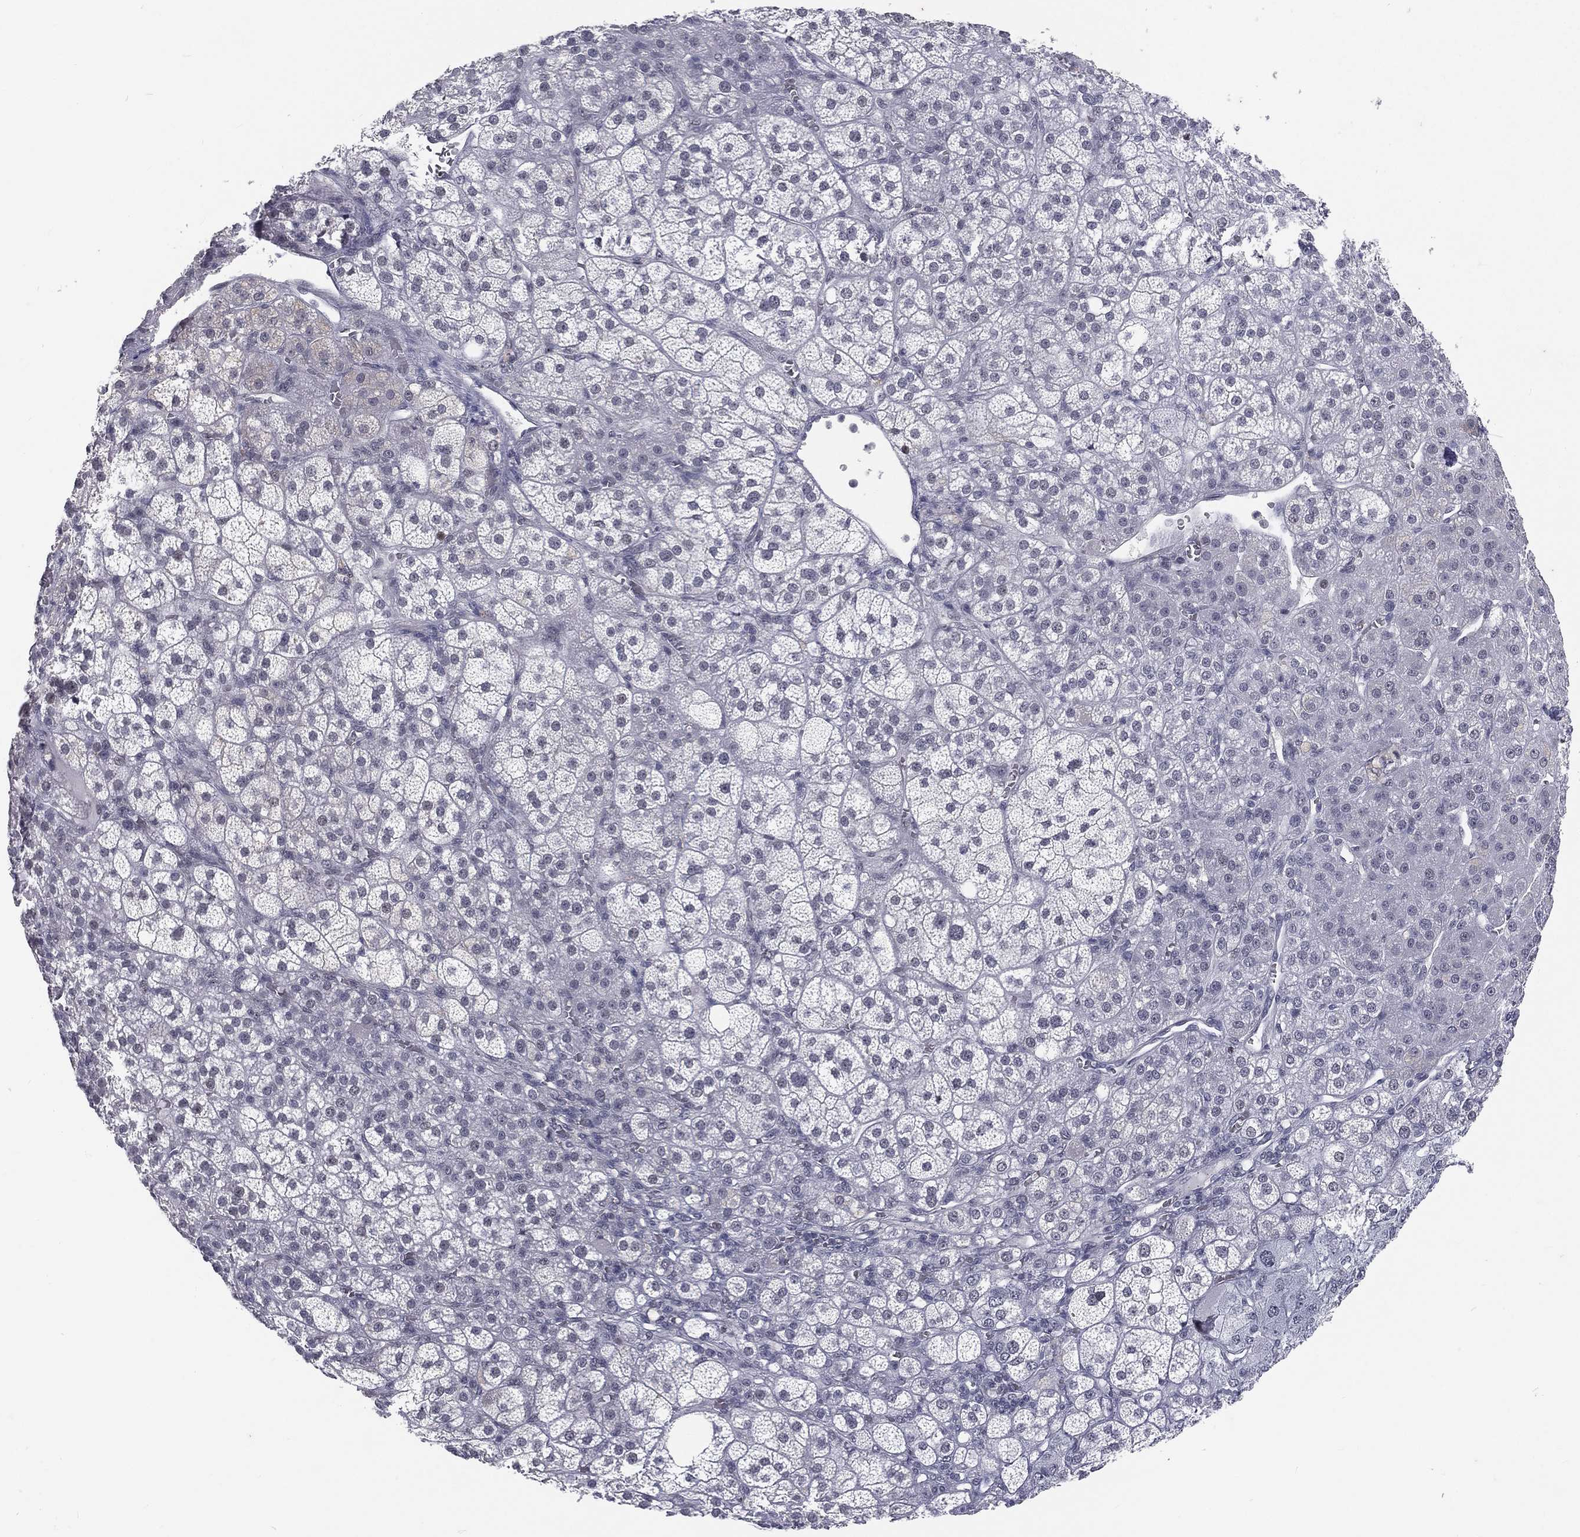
{"staining": {"intensity": "negative", "quantity": "none", "location": "none"}, "tissue": "adrenal gland", "cell_type": "Glandular cells", "image_type": "normal", "snomed": [{"axis": "morphology", "description": "Normal tissue, NOS"}, {"axis": "topography", "description": "Adrenal gland"}], "caption": "DAB (3,3'-diaminobenzidine) immunohistochemical staining of benign adrenal gland shows no significant positivity in glandular cells.", "gene": "MORC2", "patient": {"sex": "female", "age": 60}}